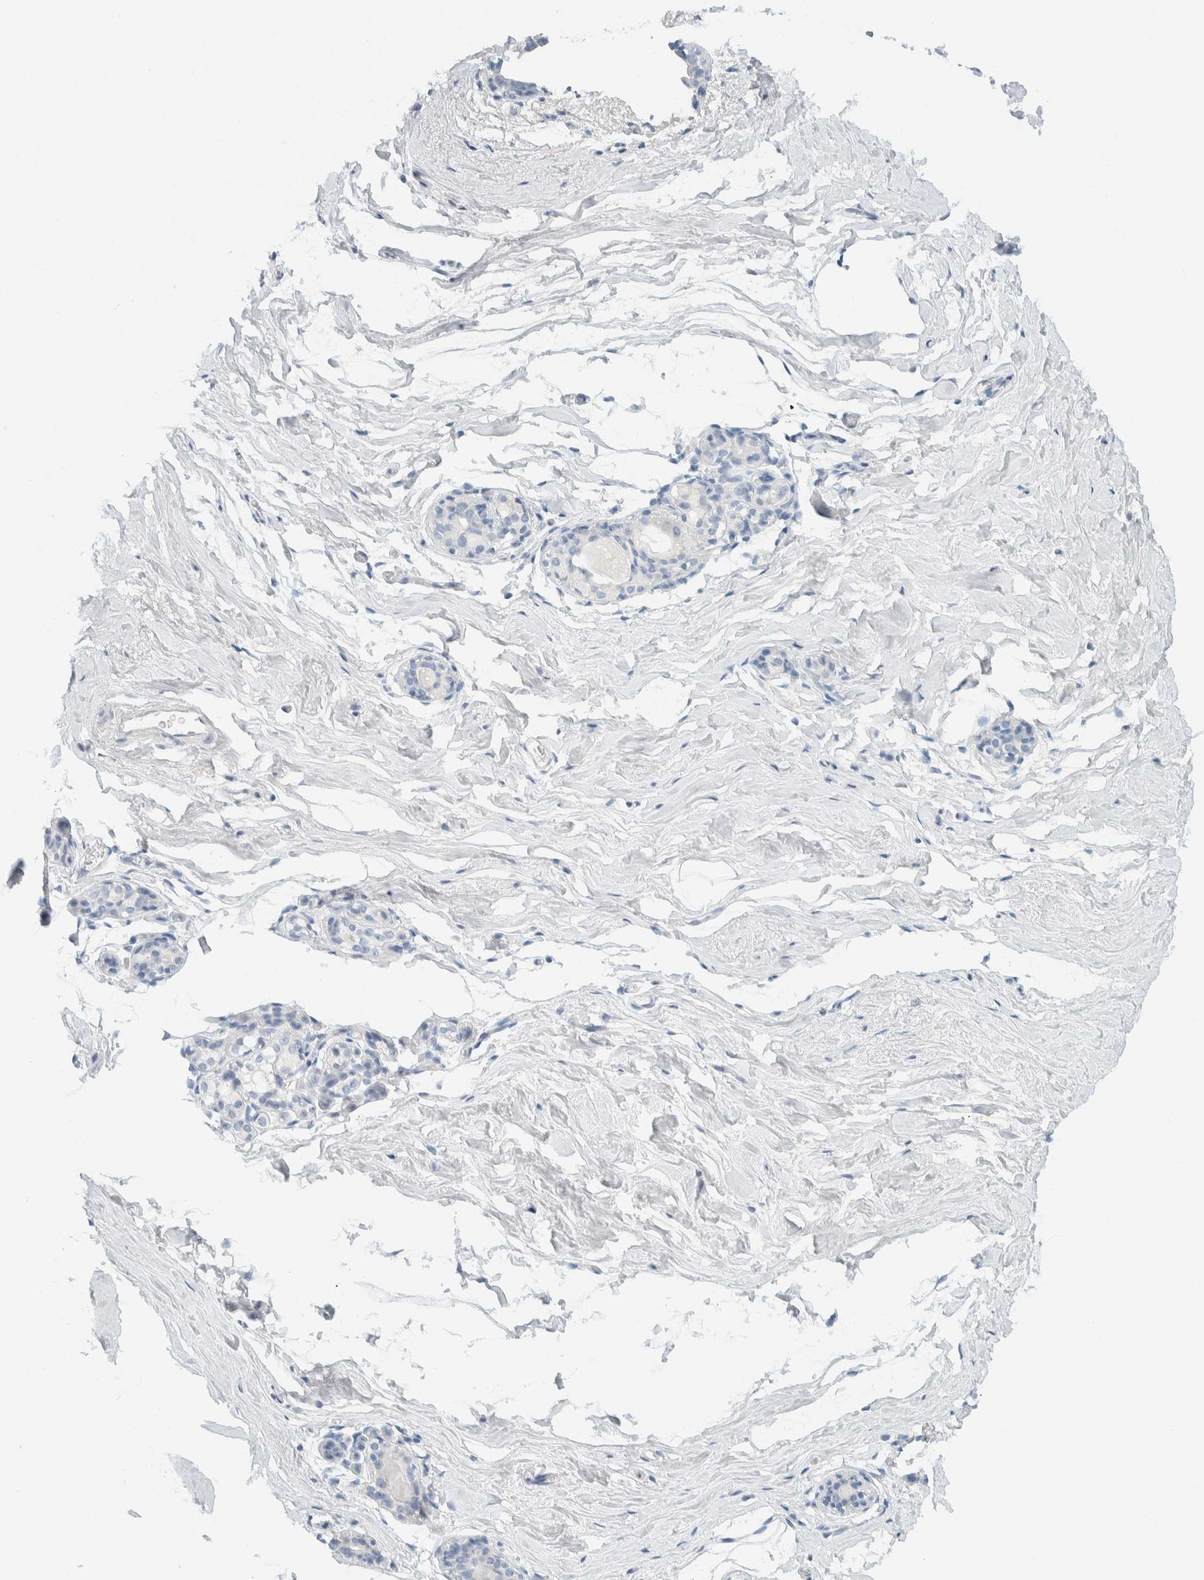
{"staining": {"intensity": "negative", "quantity": "none", "location": "none"}, "tissue": "breast", "cell_type": "Adipocytes", "image_type": "normal", "snomed": [{"axis": "morphology", "description": "Normal tissue, NOS"}, {"axis": "topography", "description": "Breast"}], "caption": "Breast was stained to show a protein in brown. There is no significant expression in adipocytes. (Stains: DAB IHC with hematoxylin counter stain, Microscopy: brightfield microscopy at high magnification).", "gene": "ALOX12B", "patient": {"sex": "female", "age": 62}}